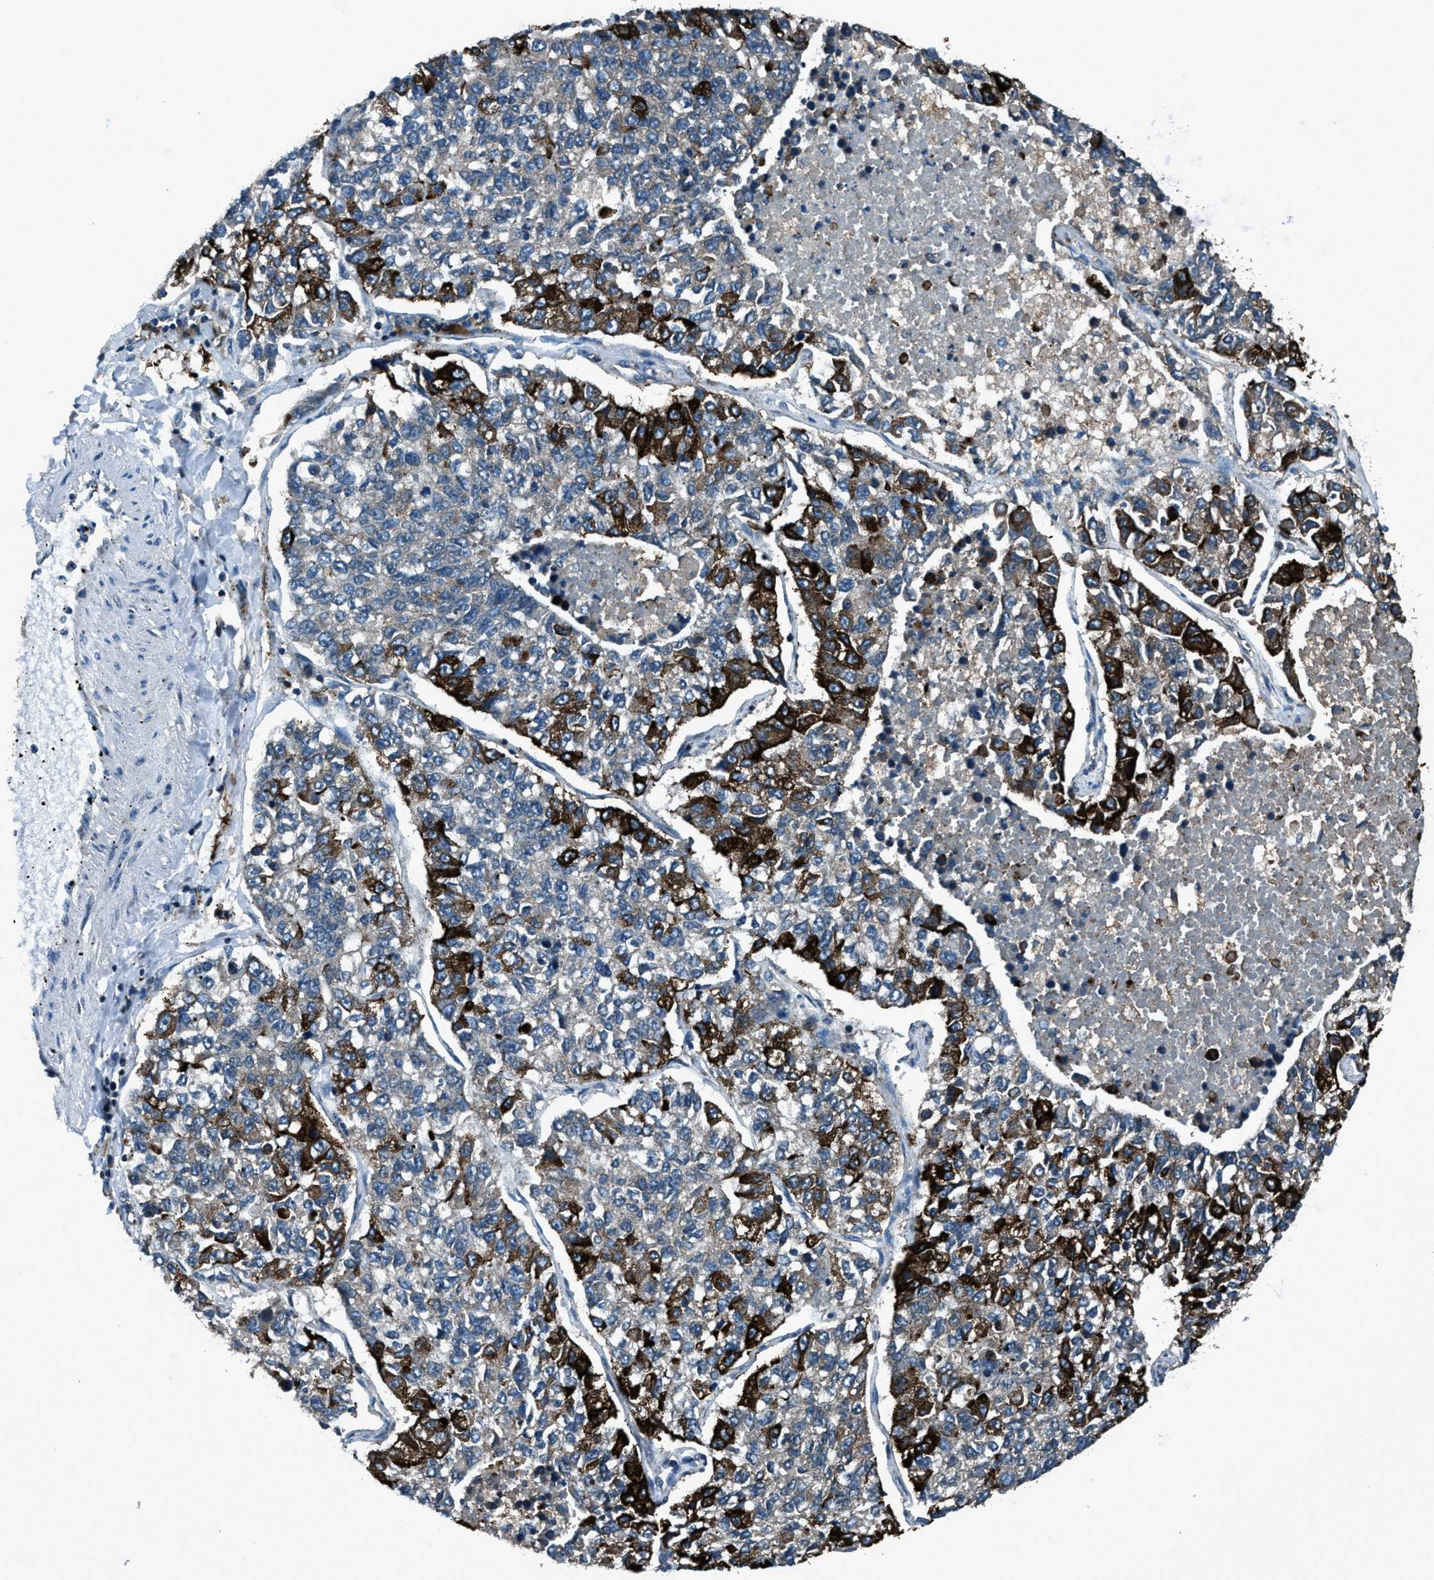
{"staining": {"intensity": "strong", "quantity": "25%-75%", "location": "cytoplasmic/membranous"}, "tissue": "lung cancer", "cell_type": "Tumor cells", "image_type": "cancer", "snomed": [{"axis": "morphology", "description": "Adenocarcinoma, NOS"}, {"axis": "topography", "description": "Lung"}], "caption": "The micrograph exhibits immunohistochemical staining of lung adenocarcinoma. There is strong cytoplasmic/membranous expression is present in approximately 25%-75% of tumor cells.", "gene": "TRIM4", "patient": {"sex": "male", "age": 49}}